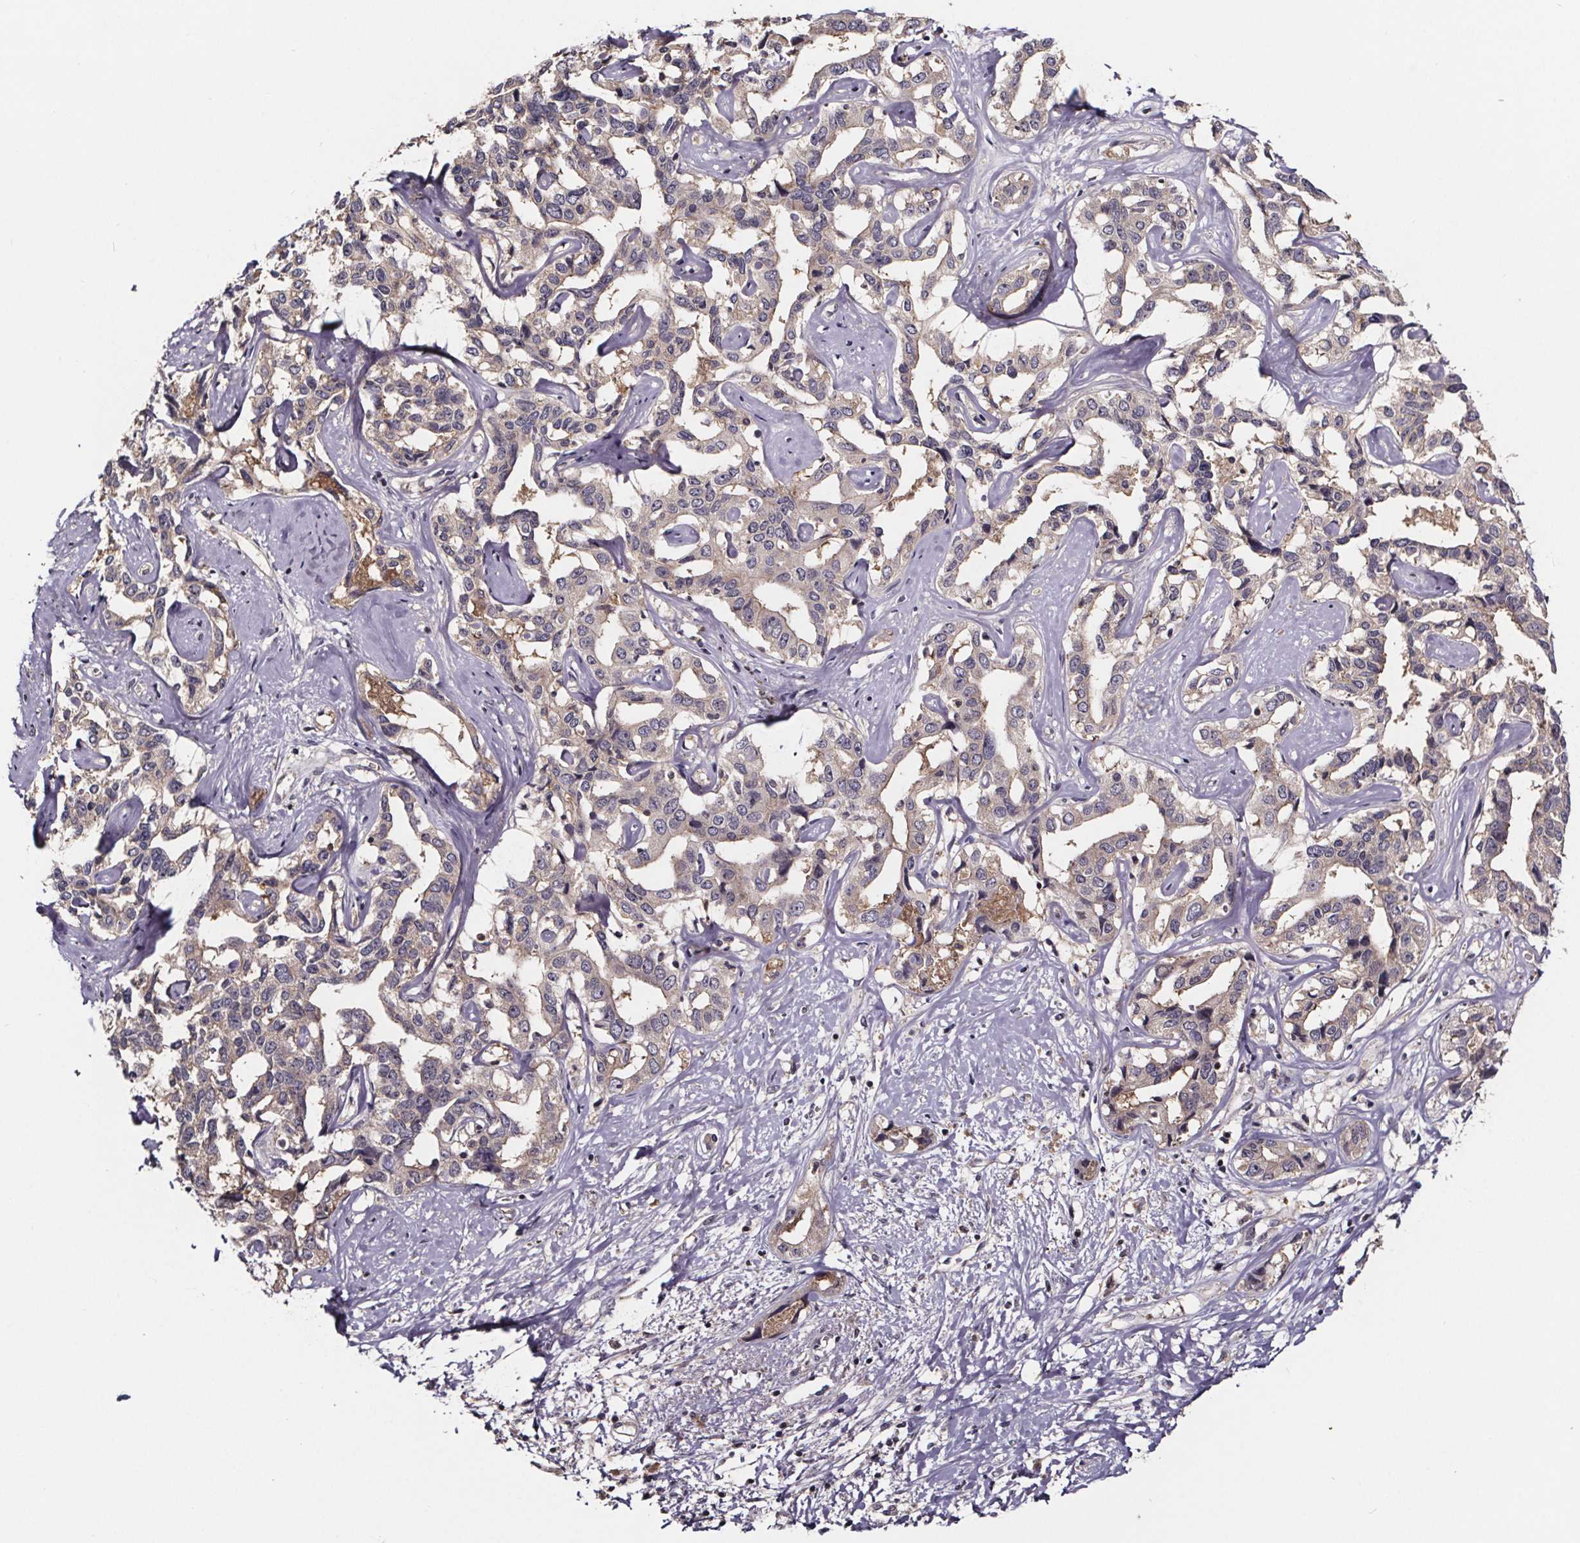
{"staining": {"intensity": "weak", "quantity": "<25%", "location": "cytoplasmic/membranous"}, "tissue": "liver cancer", "cell_type": "Tumor cells", "image_type": "cancer", "snomed": [{"axis": "morphology", "description": "Cholangiocarcinoma"}, {"axis": "topography", "description": "Liver"}], "caption": "Liver cancer stained for a protein using immunohistochemistry exhibits no positivity tumor cells.", "gene": "SMIM1", "patient": {"sex": "male", "age": 59}}